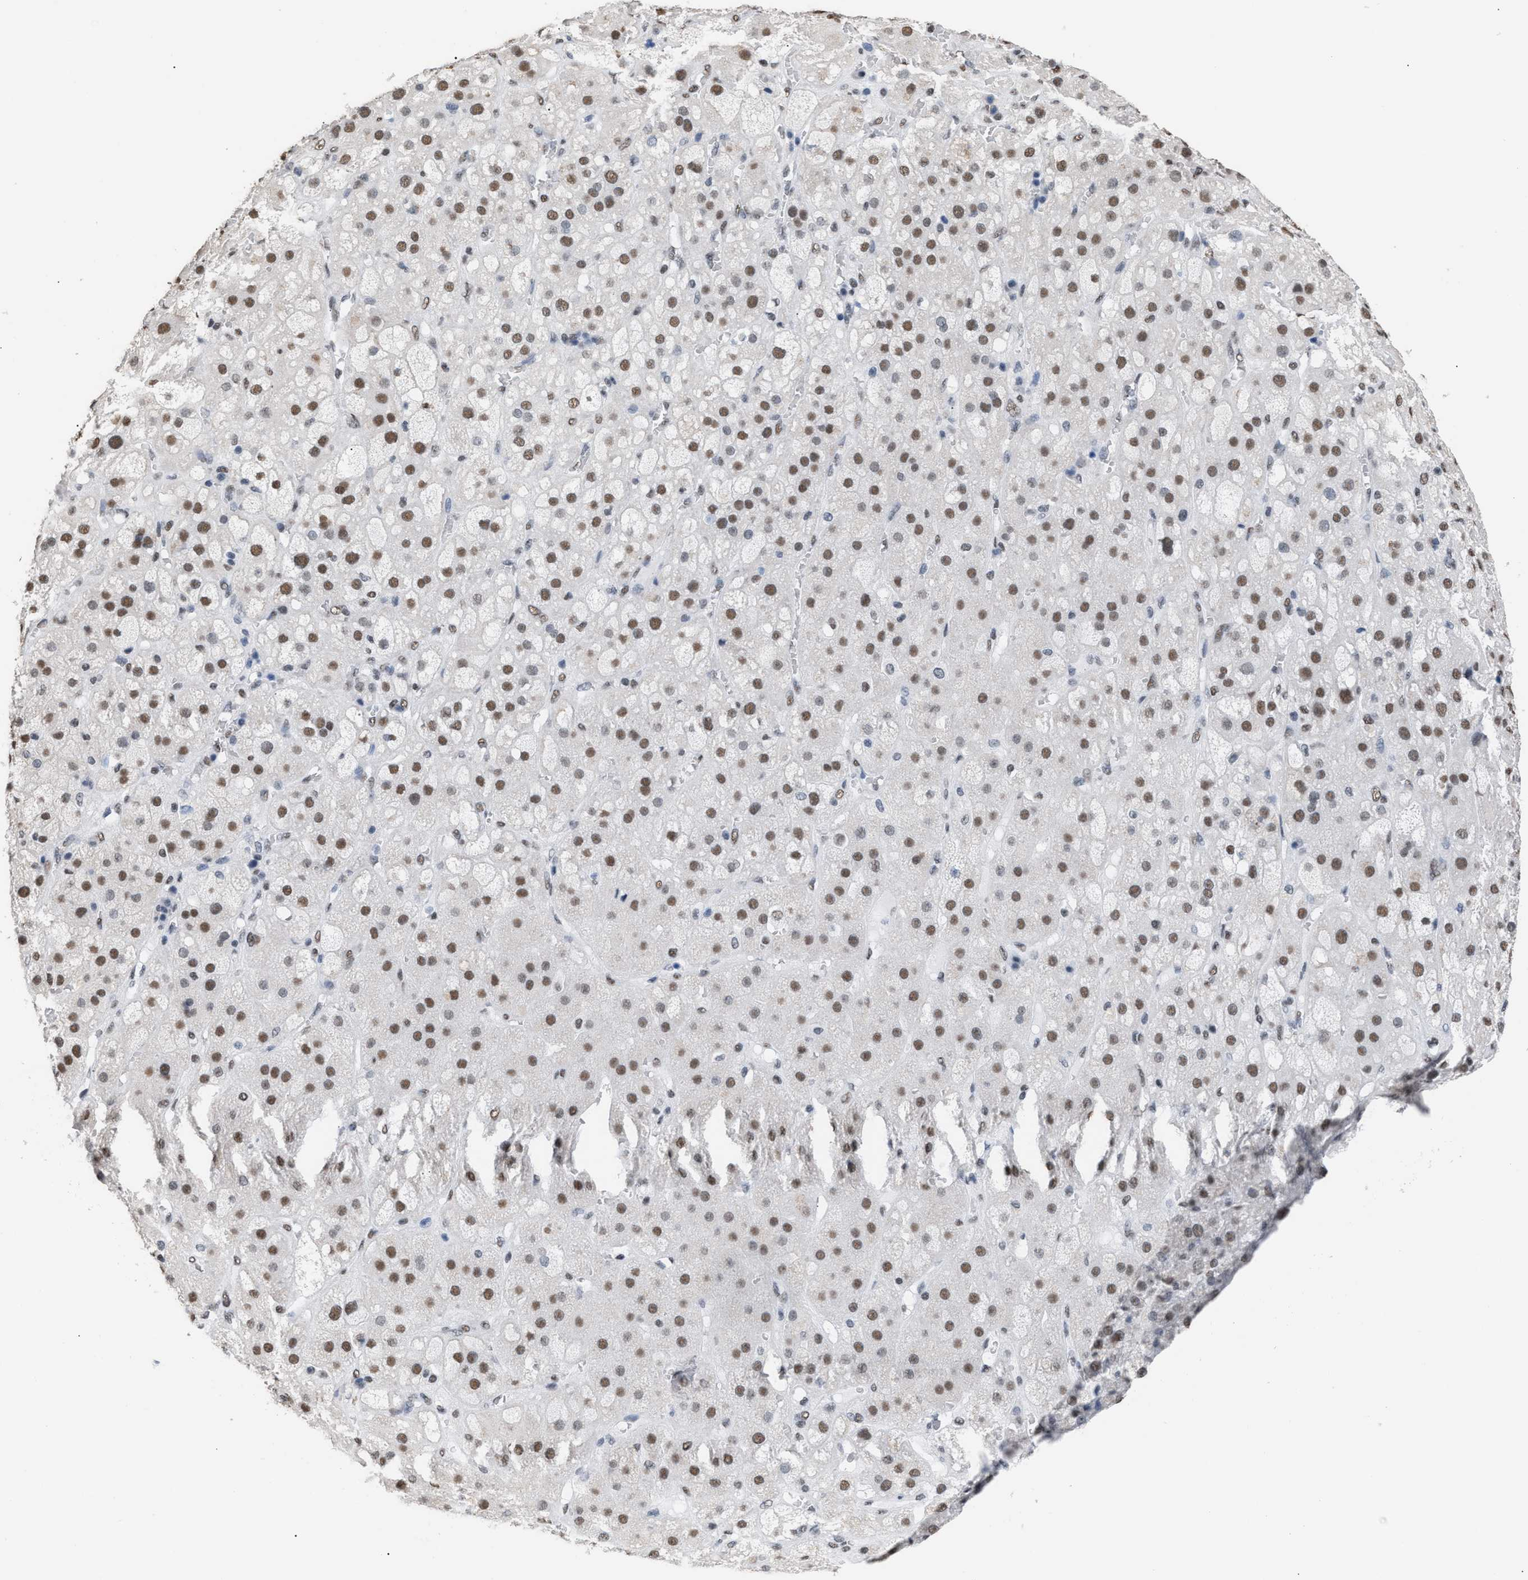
{"staining": {"intensity": "moderate", "quantity": ">75%", "location": "nuclear"}, "tissue": "adrenal gland", "cell_type": "Glandular cells", "image_type": "normal", "snomed": [{"axis": "morphology", "description": "Normal tissue, NOS"}, {"axis": "topography", "description": "Adrenal gland"}], "caption": "Immunohistochemistry (IHC) of normal human adrenal gland reveals medium levels of moderate nuclear expression in about >75% of glandular cells. (Stains: DAB (3,3'-diaminobenzidine) in brown, nuclei in blue, Microscopy: brightfield microscopy at high magnification).", "gene": "CCAR2", "patient": {"sex": "female", "age": 47}}